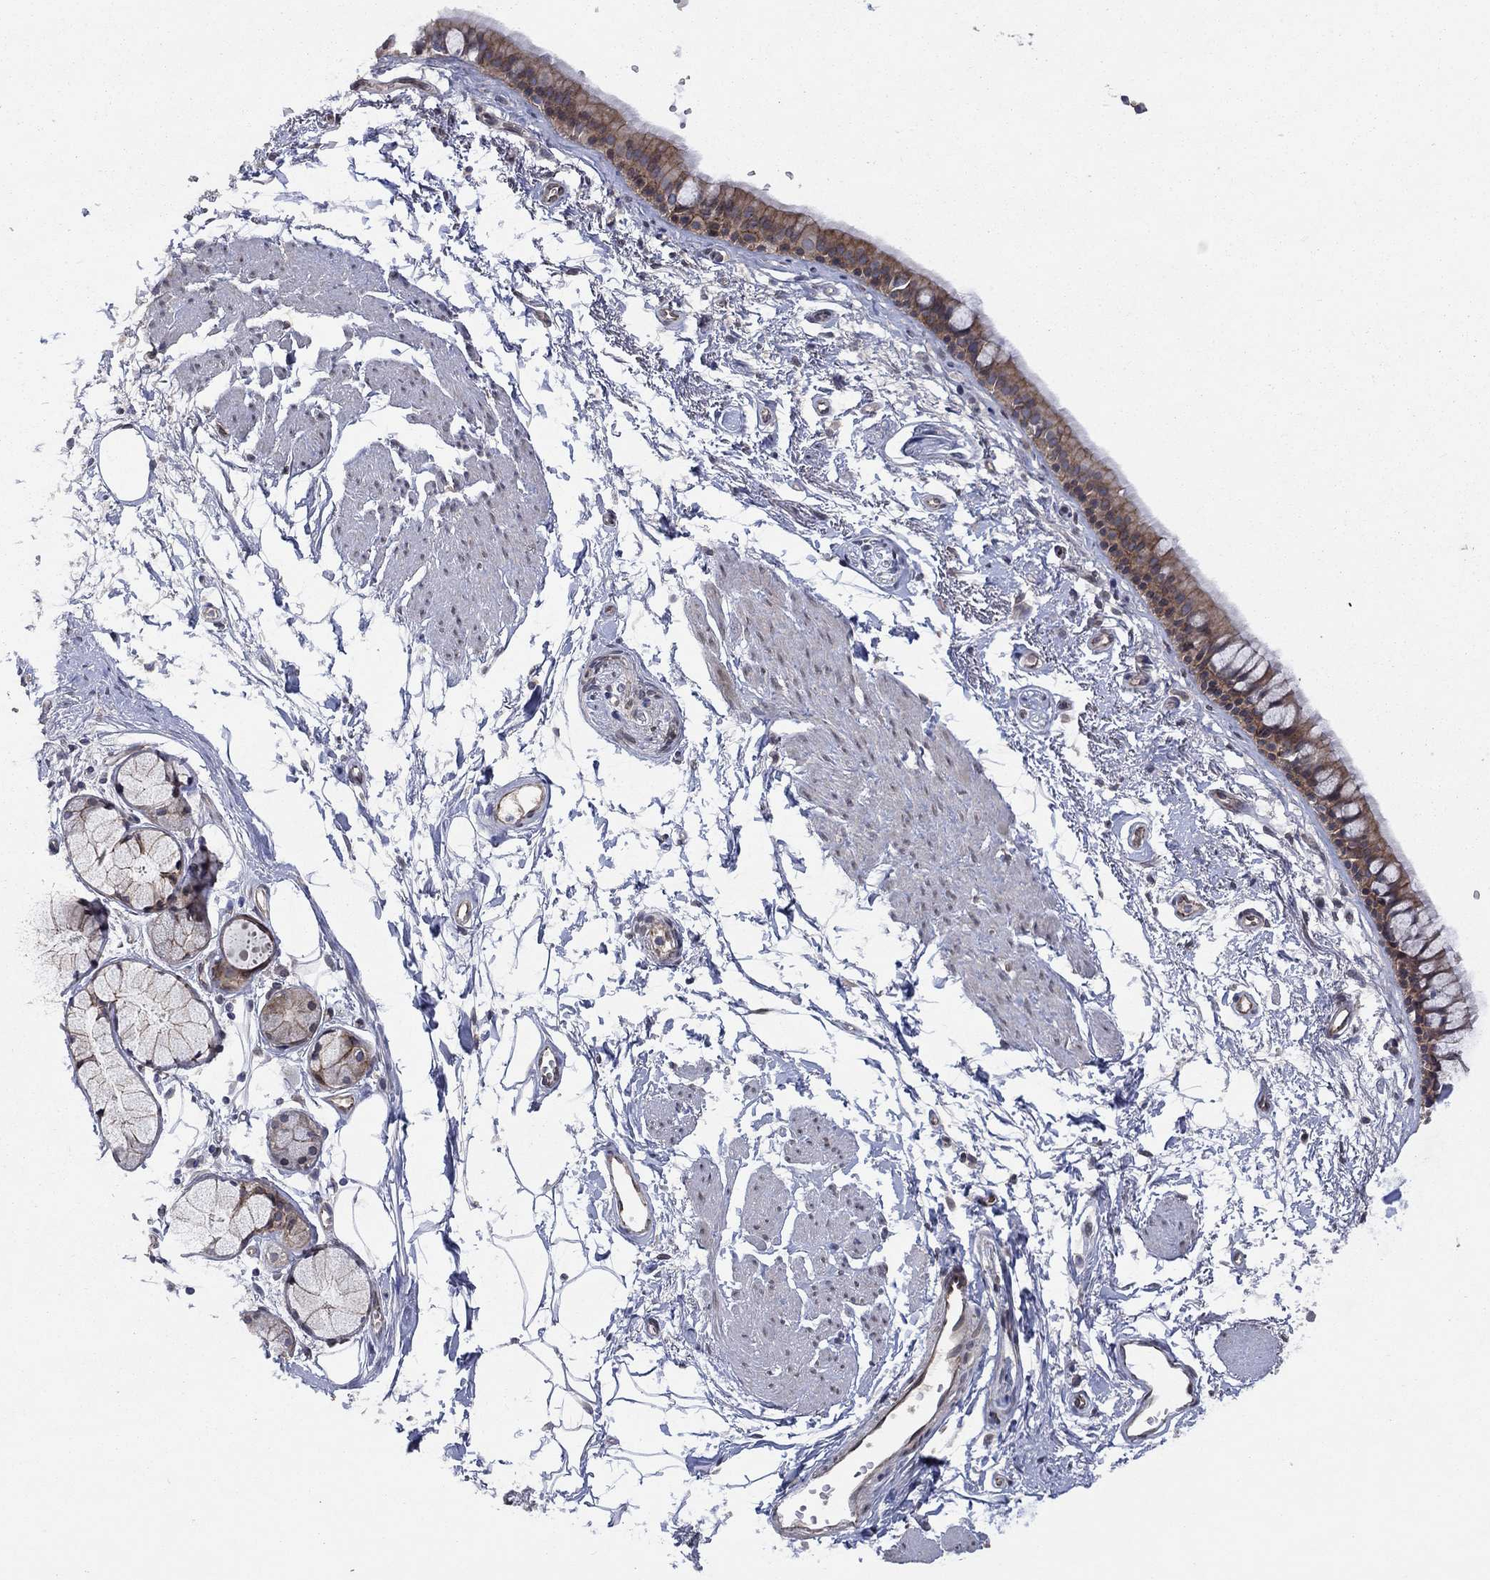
{"staining": {"intensity": "strong", "quantity": ">75%", "location": "cytoplasmic/membranous"}, "tissue": "bronchus", "cell_type": "Respiratory epithelial cells", "image_type": "normal", "snomed": [{"axis": "morphology", "description": "Normal tissue, NOS"}, {"axis": "topography", "description": "Cartilage tissue"}, {"axis": "topography", "description": "Bronchus"}], "caption": "Normal bronchus exhibits strong cytoplasmic/membranous staining in about >75% of respiratory epithelial cells, visualized by immunohistochemistry. Using DAB (brown) and hematoxylin (blue) stains, captured at high magnification using brightfield microscopy.", "gene": "EMC9", "patient": {"sex": "male", "age": 66}}